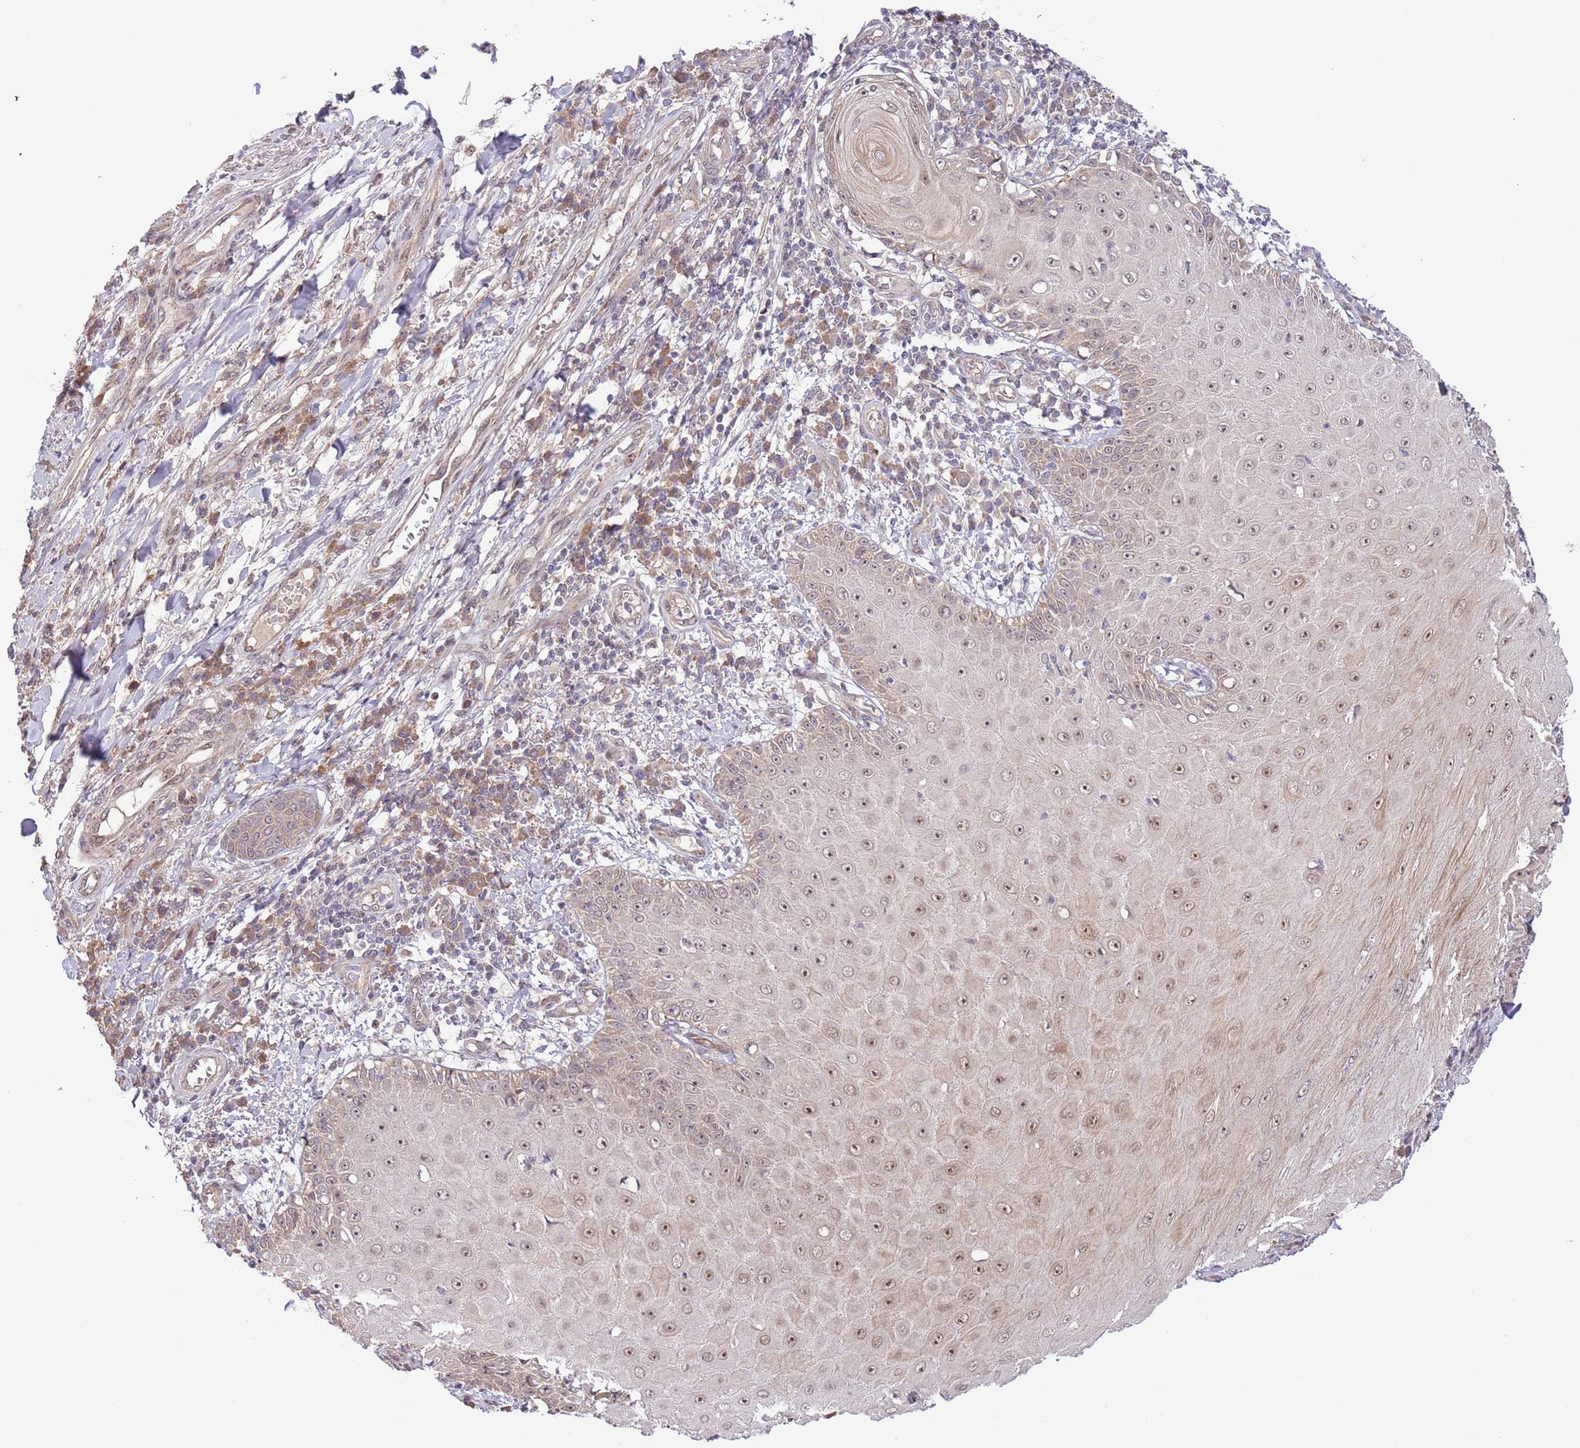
{"staining": {"intensity": "moderate", "quantity": "25%-75%", "location": "nuclear"}, "tissue": "skin cancer", "cell_type": "Tumor cells", "image_type": "cancer", "snomed": [{"axis": "morphology", "description": "Squamous cell carcinoma, NOS"}, {"axis": "topography", "description": "Skin"}], "caption": "Human skin cancer (squamous cell carcinoma) stained for a protein (brown) exhibits moderate nuclear positive expression in about 25%-75% of tumor cells.", "gene": "CHD1", "patient": {"sex": "male", "age": 70}}